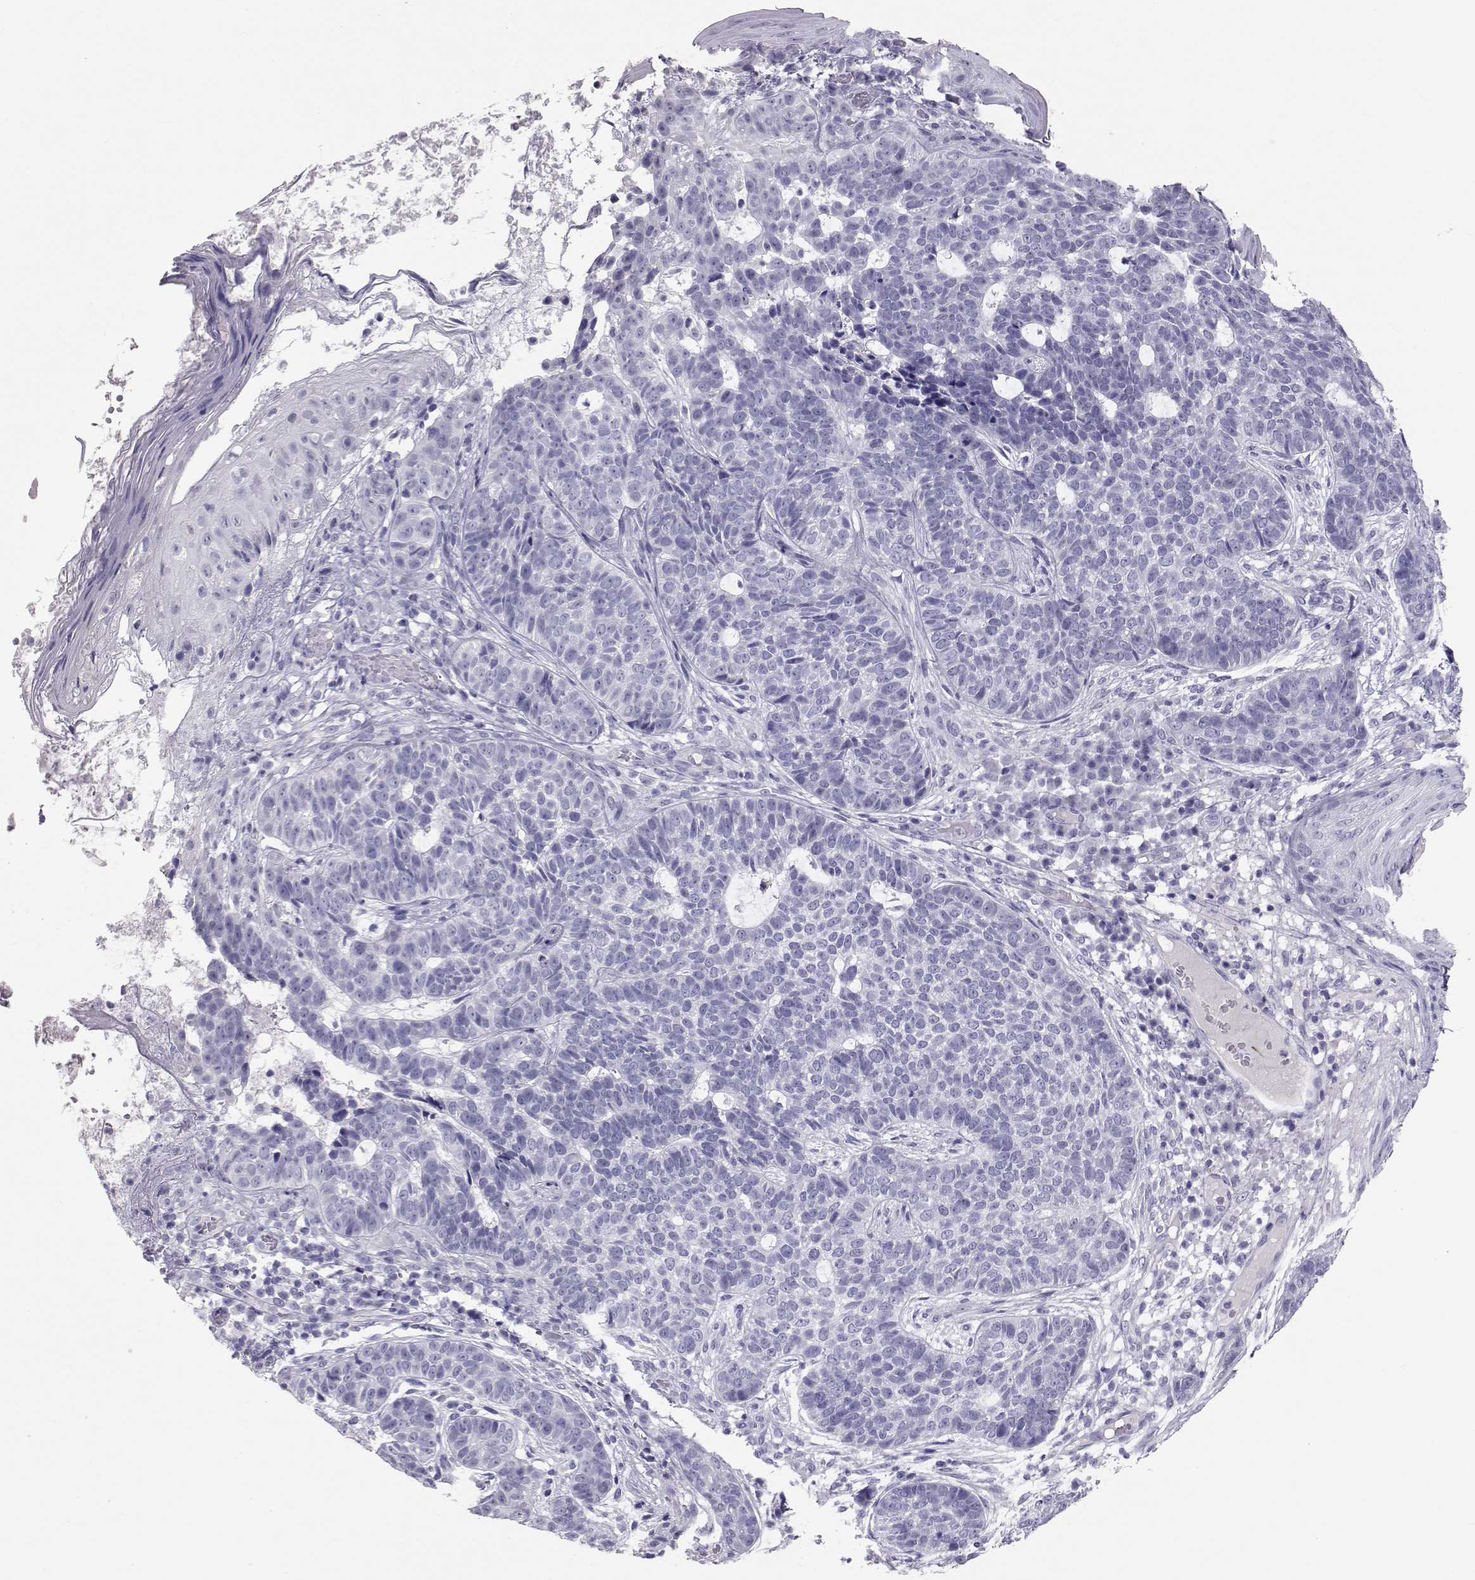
{"staining": {"intensity": "negative", "quantity": "none", "location": "none"}, "tissue": "skin cancer", "cell_type": "Tumor cells", "image_type": "cancer", "snomed": [{"axis": "morphology", "description": "Basal cell carcinoma"}, {"axis": "topography", "description": "Skin"}], "caption": "Human skin cancer stained for a protein using immunohistochemistry displays no positivity in tumor cells.", "gene": "PMCH", "patient": {"sex": "female", "age": 69}}